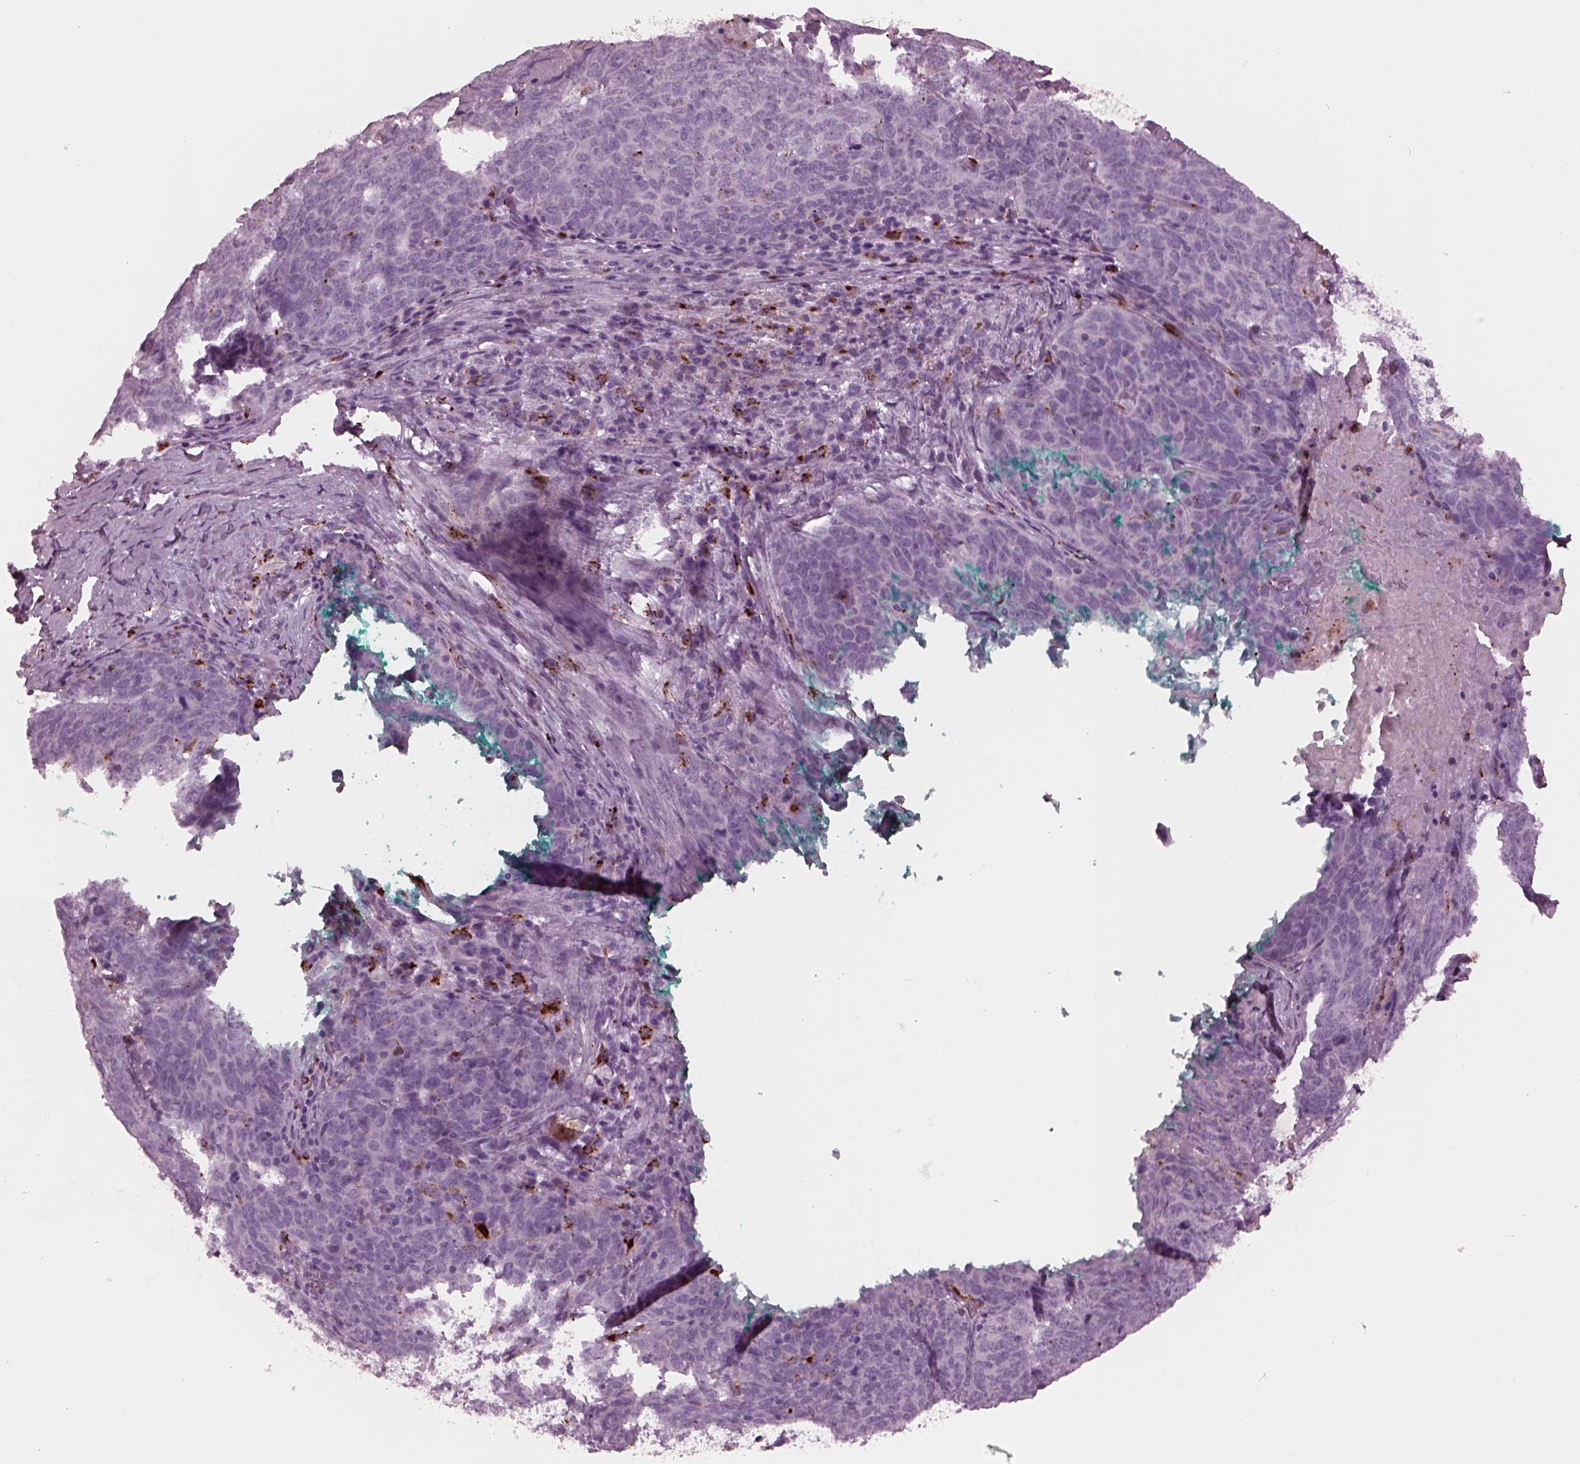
{"staining": {"intensity": "negative", "quantity": "none", "location": "none"}, "tissue": "skin cancer", "cell_type": "Tumor cells", "image_type": "cancer", "snomed": [{"axis": "morphology", "description": "Squamous cell carcinoma, NOS"}, {"axis": "topography", "description": "Skin"}, {"axis": "topography", "description": "Anal"}], "caption": "Immunohistochemical staining of skin cancer (squamous cell carcinoma) demonstrates no significant staining in tumor cells.", "gene": "SLAMF8", "patient": {"sex": "female", "age": 51}}